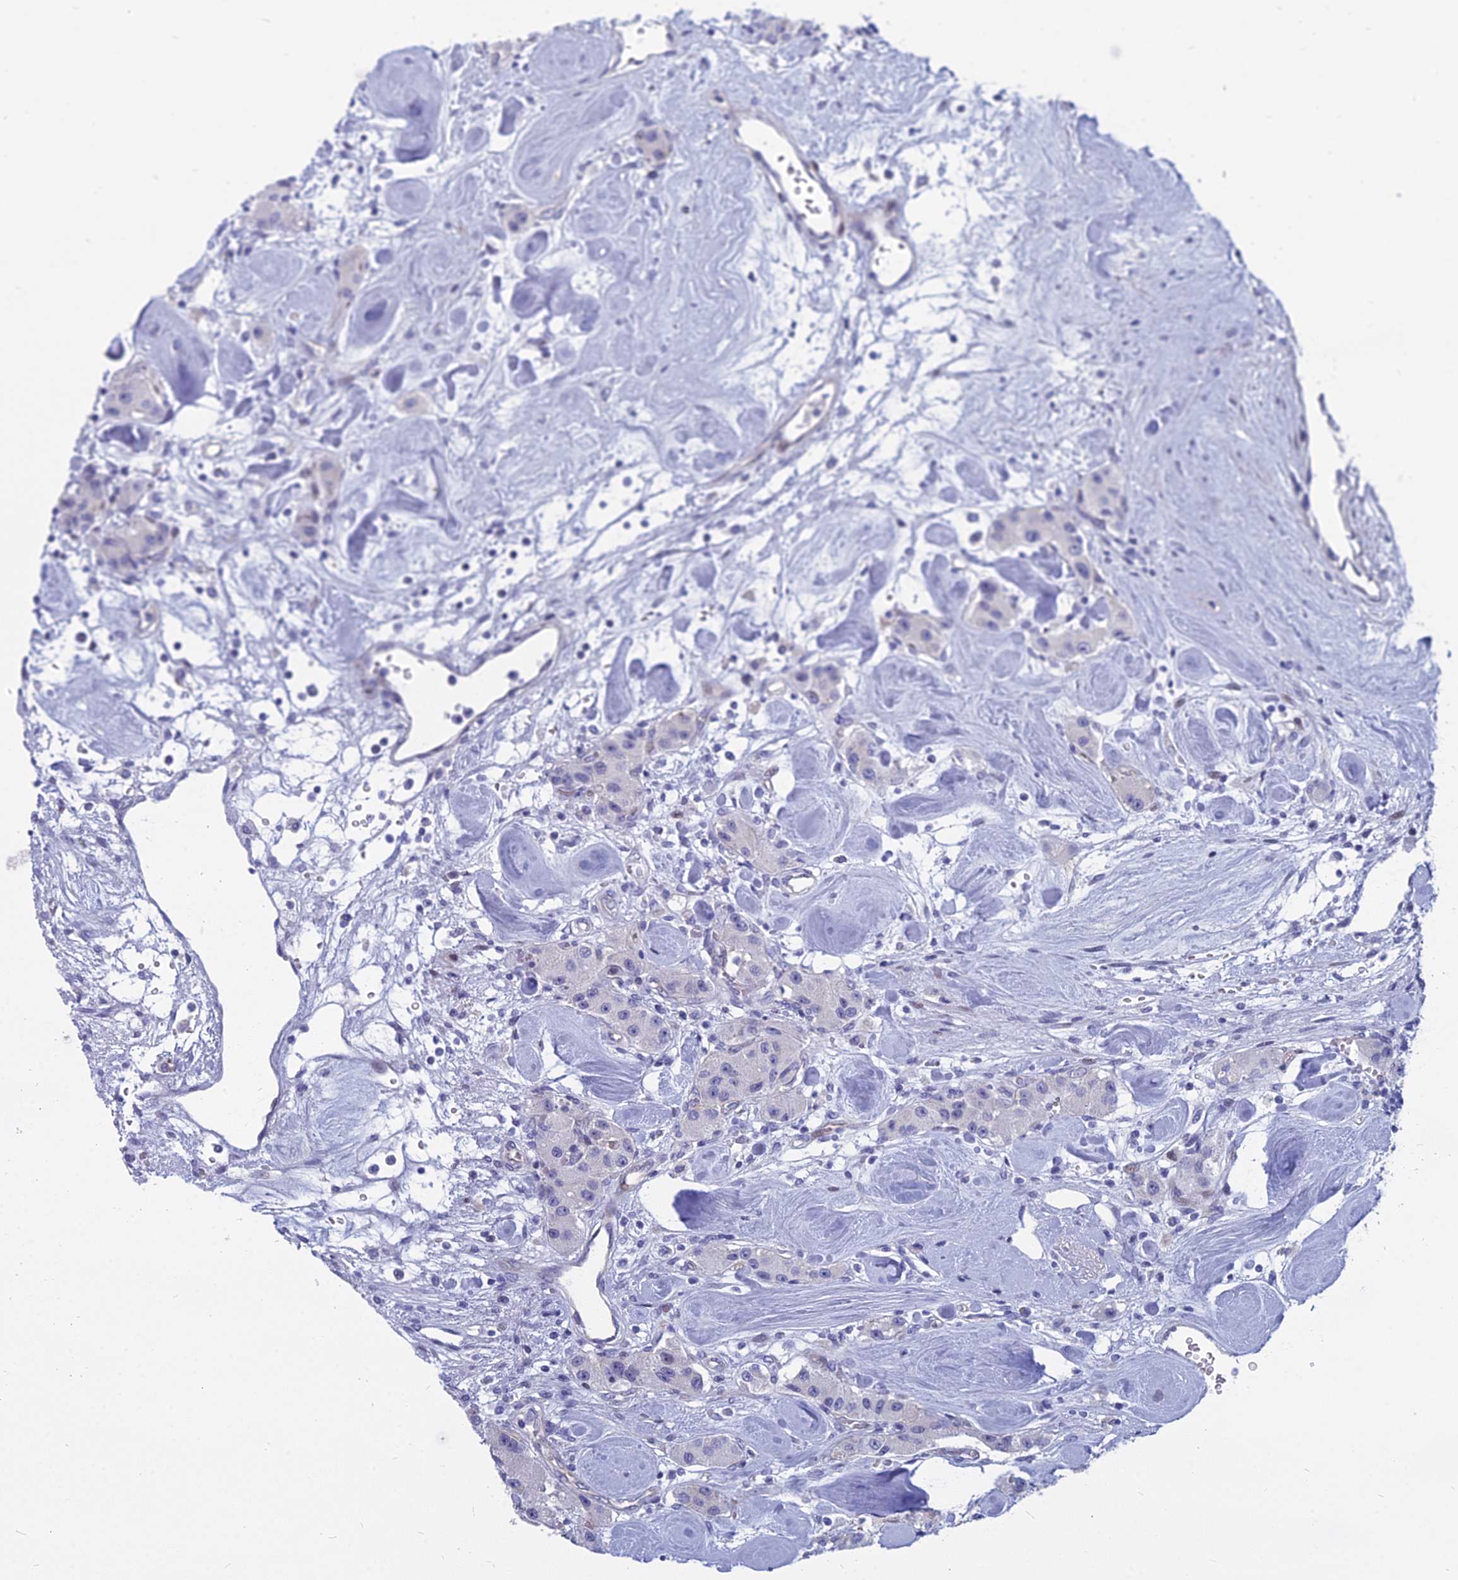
{"staining": {"intensity": "negative", "quantity": "none", "location": "none"}, "tissue": "carcinoid", "cell_type": "Tumor cells", "image_type": "cancer", "snomed": [{"axis": "morphology", "description": "Carcinoid, malignant, NOS"}, {"axis": "topography", "description": "Pancreas"}], "caption": "This is a photomicrograph of immunohistochemistry staining of carcinoid, which shows no positivity in tumor cells.", "gene": "MYBPC2", "patient": {"sex": "male", "age": 41}}